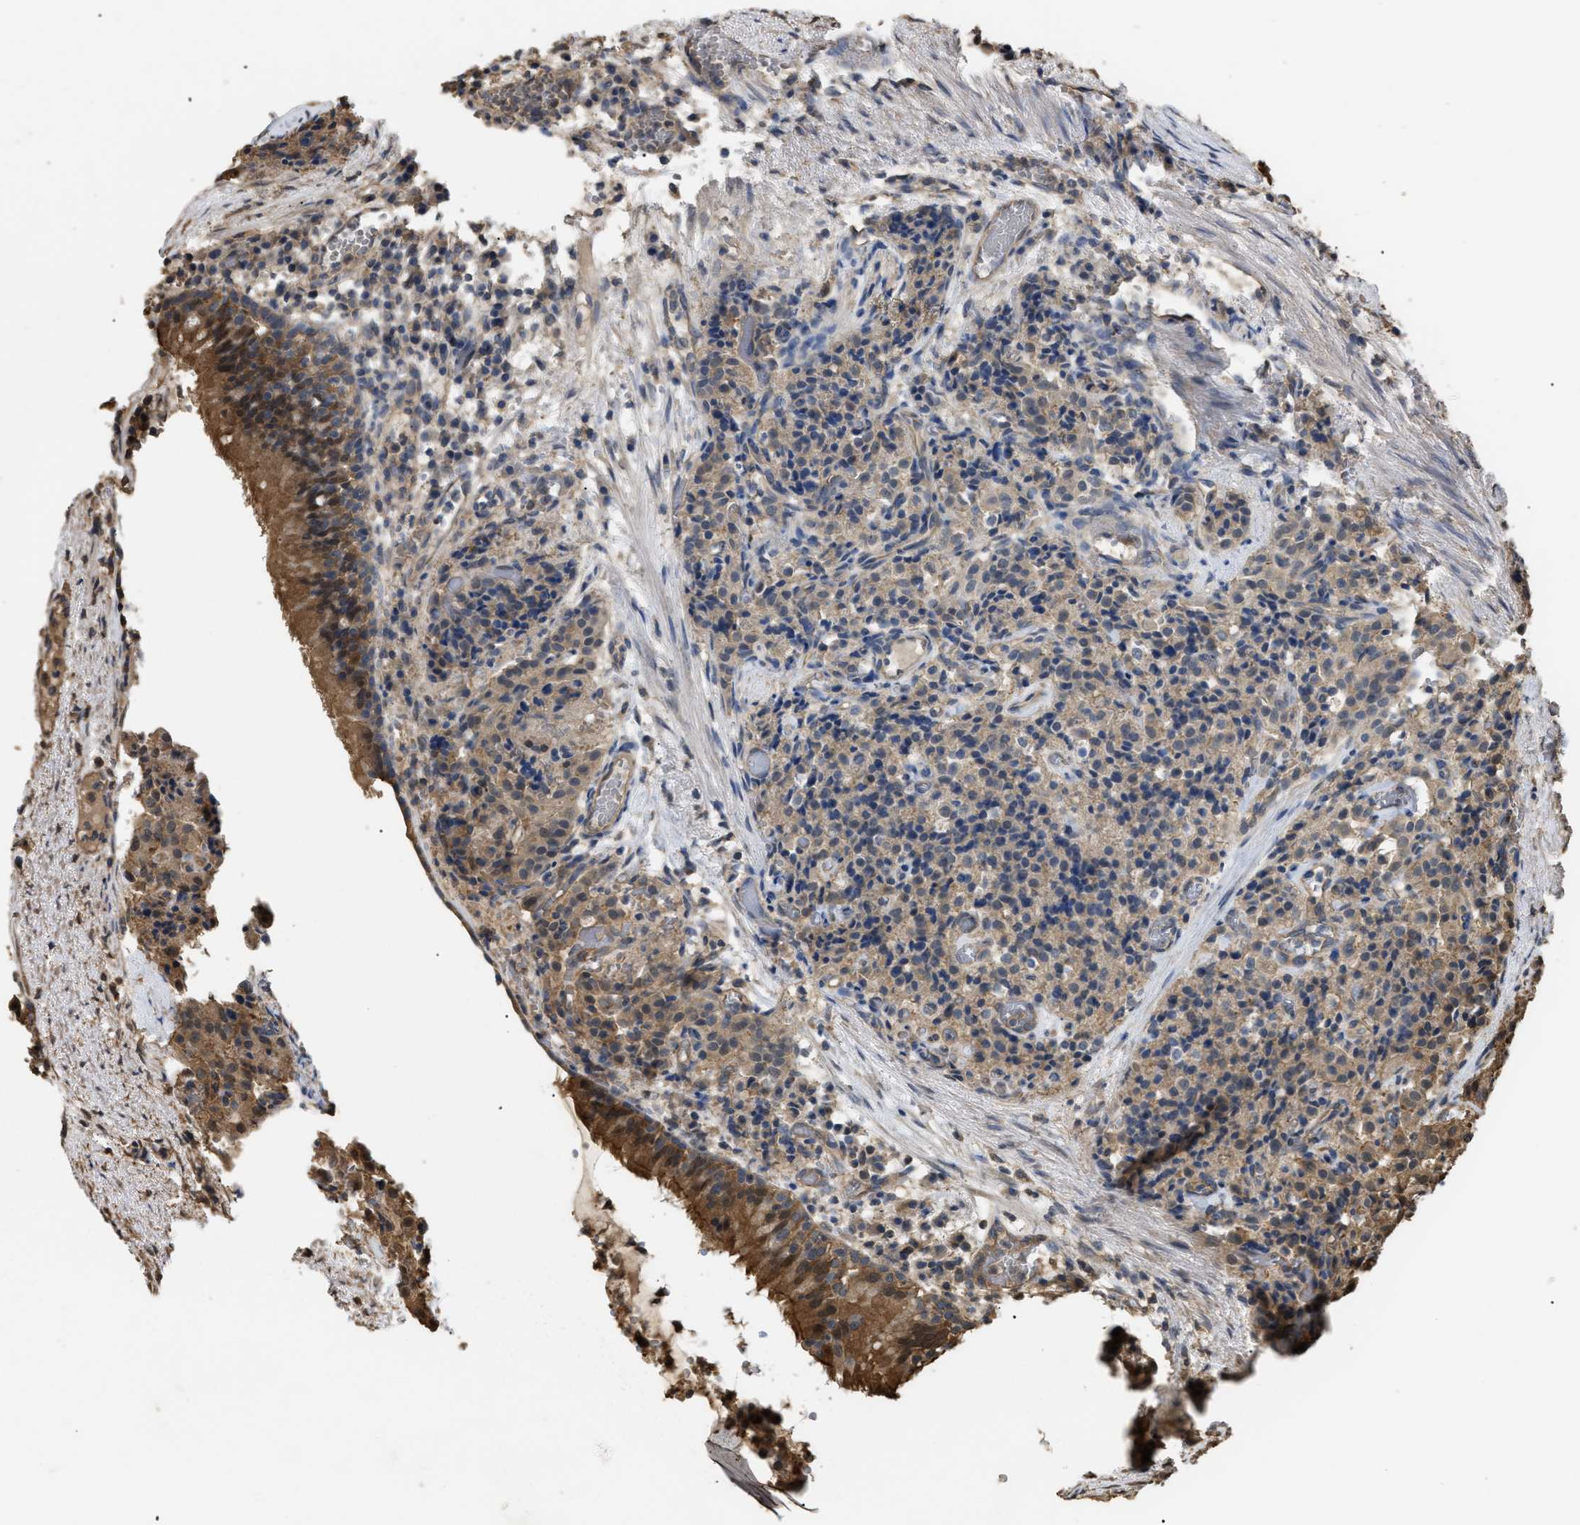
{"staining": {"intensity": "weak", "quantity": ">75%", "location": "cytoplasmic/membranous"}, "tissue": "carcinoid", "cell_type": "Tumor cells", "image_type": "cancer", "snomed": [{"axis": "morphology", "description": "Carcinoid, malignant, NOS"}, {"axis": "topography", "description": "Lung"}], "caption": "A high-resolution micrograph shows immunohistochemistry (IHC) staining of carcinoid (malignant), which displays weak cytoplasmic/membranous positivity in about >75% of tumor cells.", "gene": "CALM1", "patient": {"sex": "male", "age": 30}}